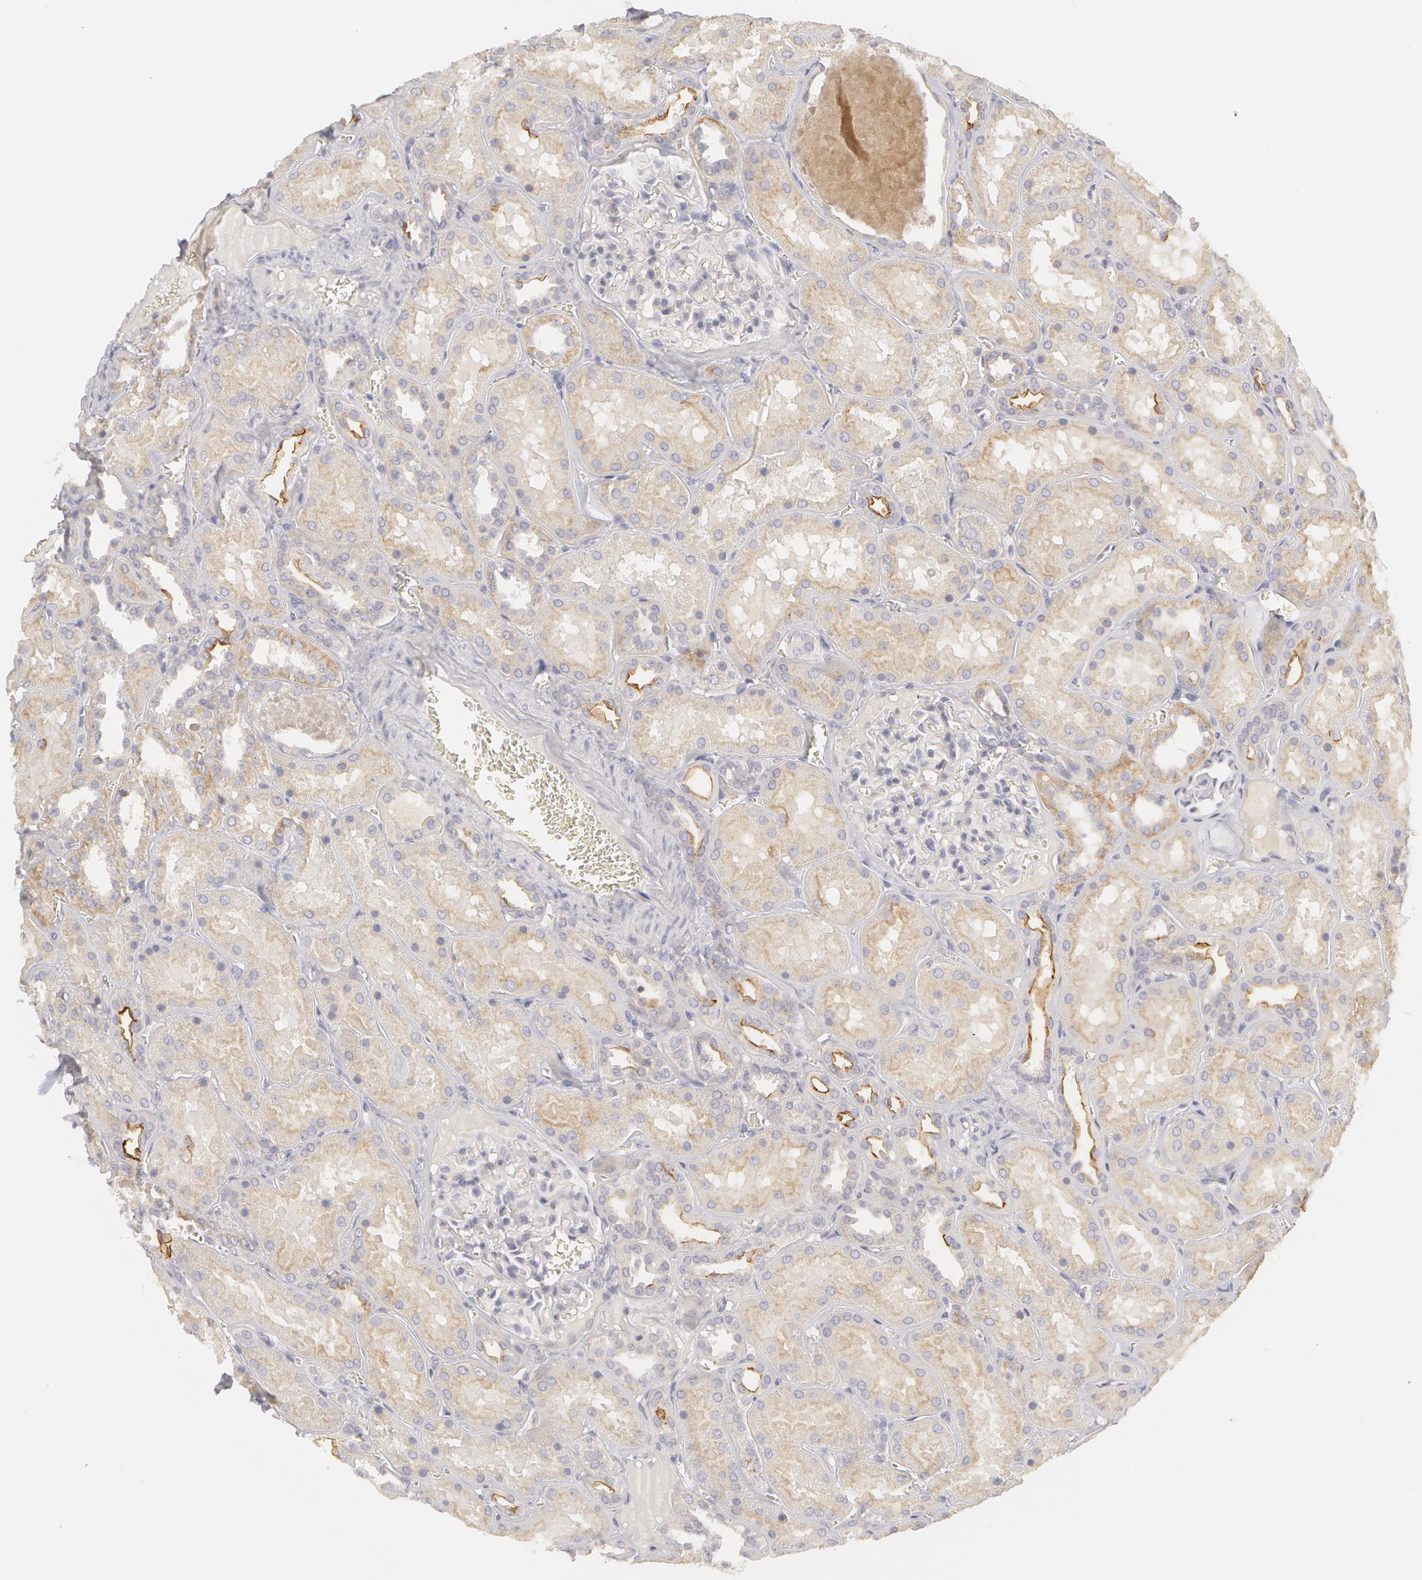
{"staining": {"intensity": "negative", "quantity": "none", "location": "none"}, "tissue": "kidney", "cell_type": "Cells in glomeruli", "image_type": "normal", "snomed": [{"axis": "morphology", "description": "Normal tissue, NOS"}, {"axis": "topography", "description": "Kidney"}], "caption": "High magnification brightfield microscopy of unremarkable kidney stained with DAB (3,3'-diaminobenzidine) (brown) and counterstained with hematoxylin (blue): cells in glomeruli show no significant positivity. (Stains: DAB immunohistochemistry (IHC) with hematoxylin counter stain, Microscopy: brightfield microscopy at high magnification).", "gene": "ABCB1", "patient": {"sex": "female", "age": 52}}